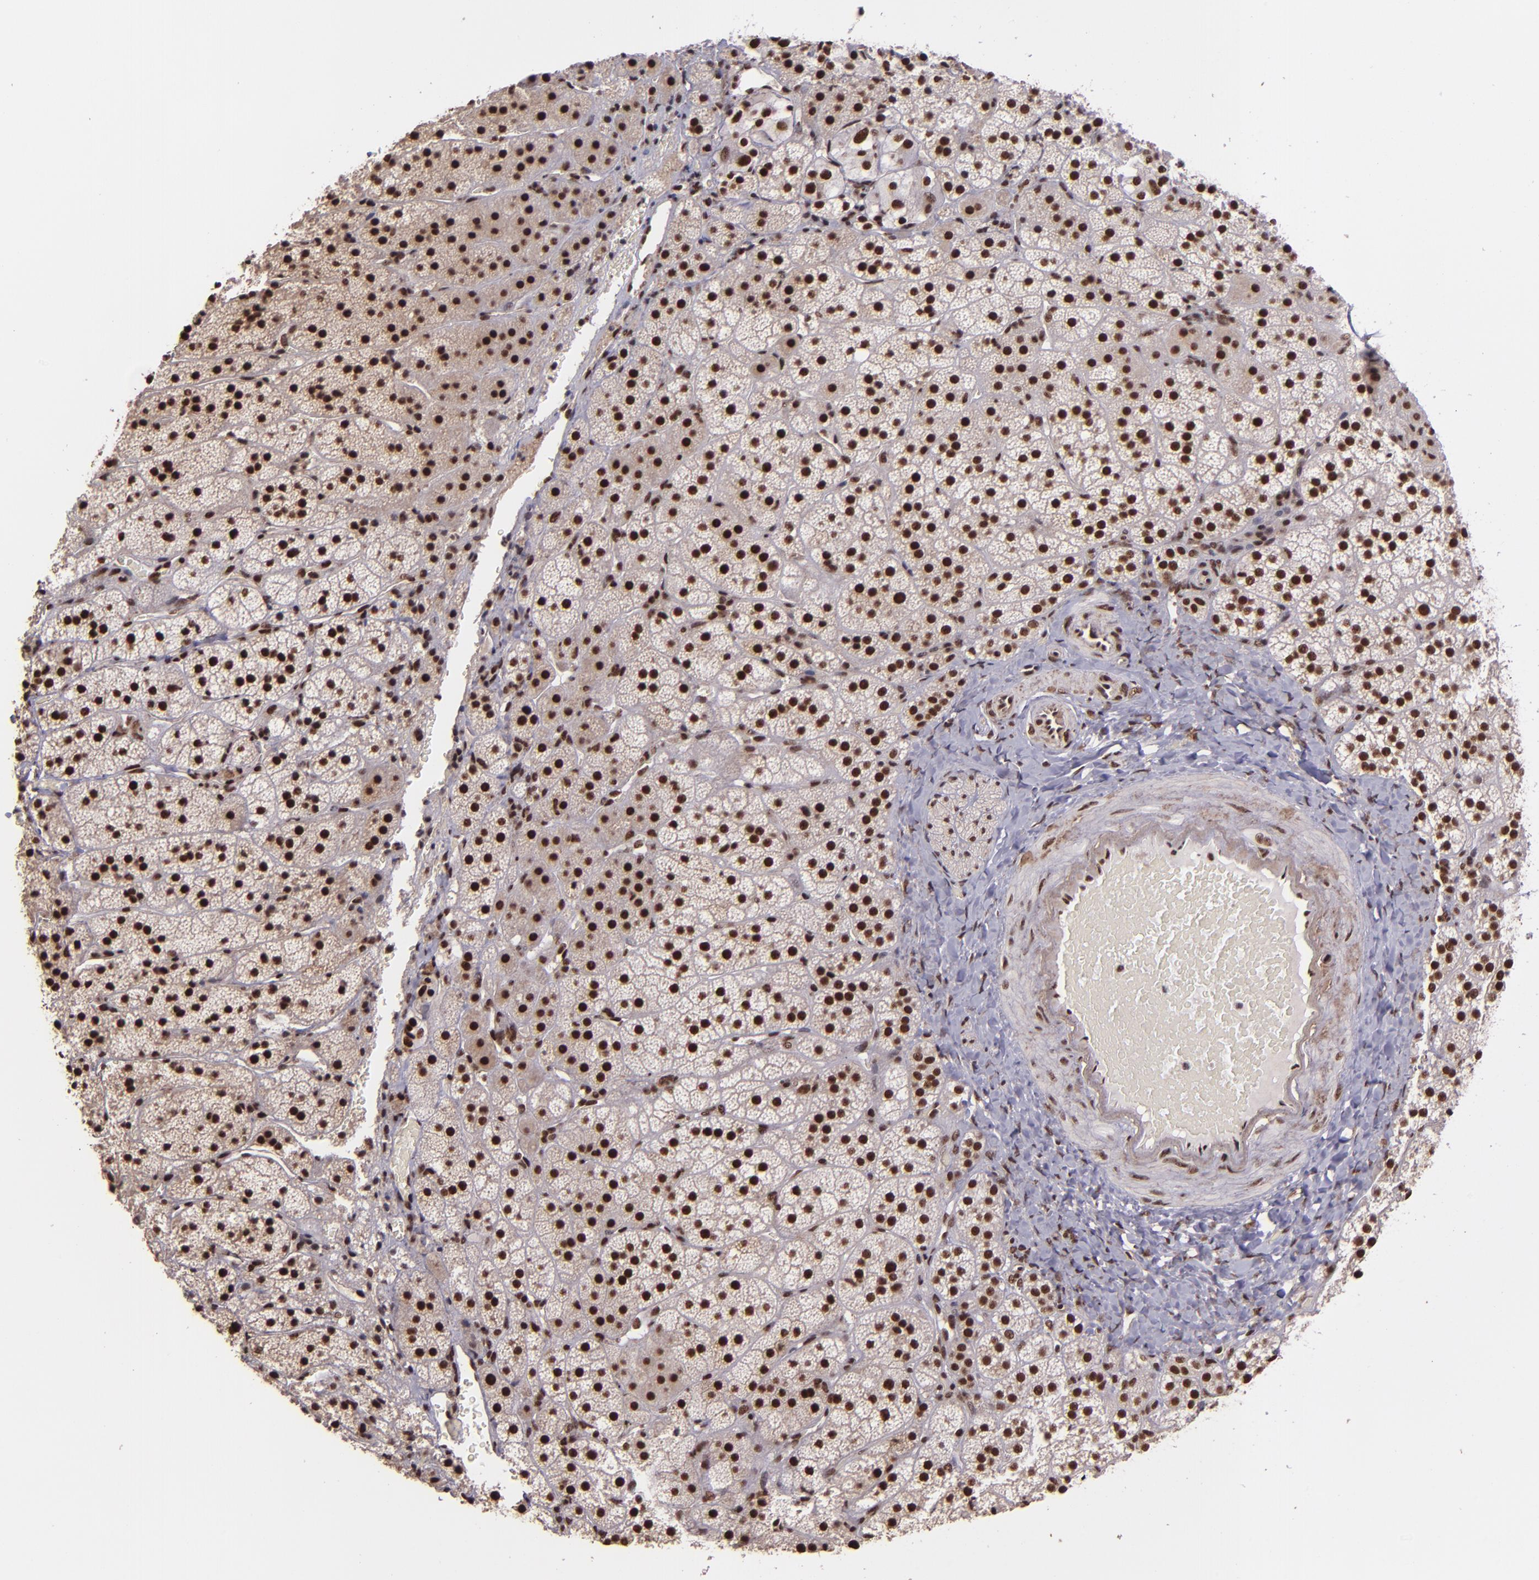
{"staining": {"intensity": "strong", "quantity": ">75%", "location": "cytoplasmic/membranous,nuclear"}, "tissue": "adrenal gland", "cell_type": "Glandular cells", "image_type": "normal", "snomed": [{"axis": "morphology", "description": "Normal tissue, NOS"}, {"axis": "topography", "description": "Adrenal gland"}], "caption": "IHC (DAB) staining of unremarkable human adrenal gland reveals strong cytoplasmic/membranous,nuclear protein positivity in approximately >75% of glandular cells. Immunohistochemistry (ihc) stains the protein of interest in brown and the nuclei are stained blue.", "gene": "PQBP1", "patient": {"sex": "female", "age": 44}}